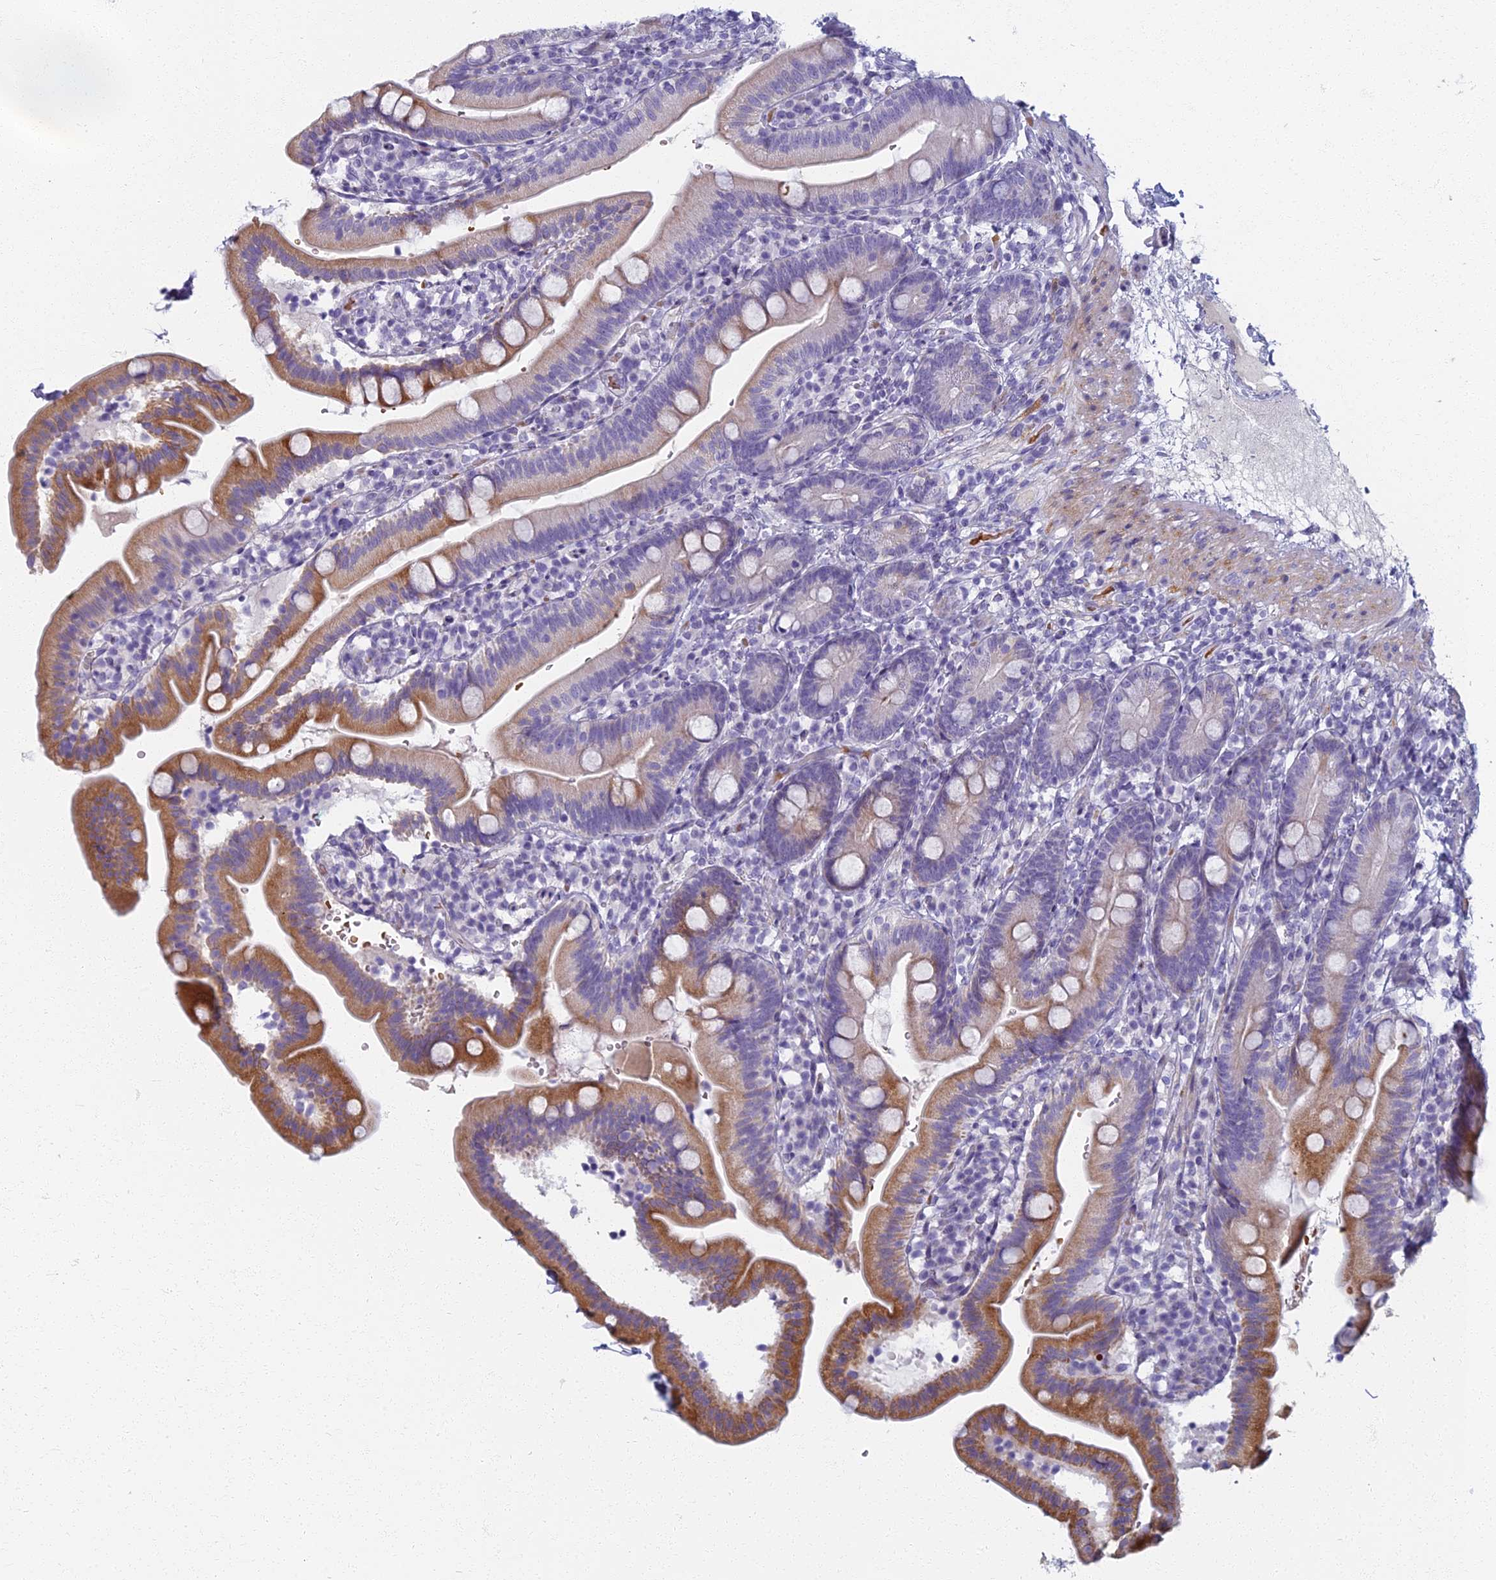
{"staining": {"intensity": "moderate", "quantity": "25%-75%", "location": "cytoplasmic/membranous"}, "tissue": "duodenum", "cell_type": "Glandular cells", "image_type": "normal", "snomed": [{"axis": "morphology", "description": "Normal tissue, NOS"}, {"axis": "topography", "description": "Duodenum"}], "caption": "High-power microscopy captured an IHC photomicrograph of benign duodenum, revealing moderate cytoplasmic/membranous staining in about 25%-75% of glandular cells. Using DAB (brown) and hematoxylin (blue) stains, captured at high magnification using brightfield microscopy.", "gene": "ARL15", "patient": {"sex": "female", "age": 67}}